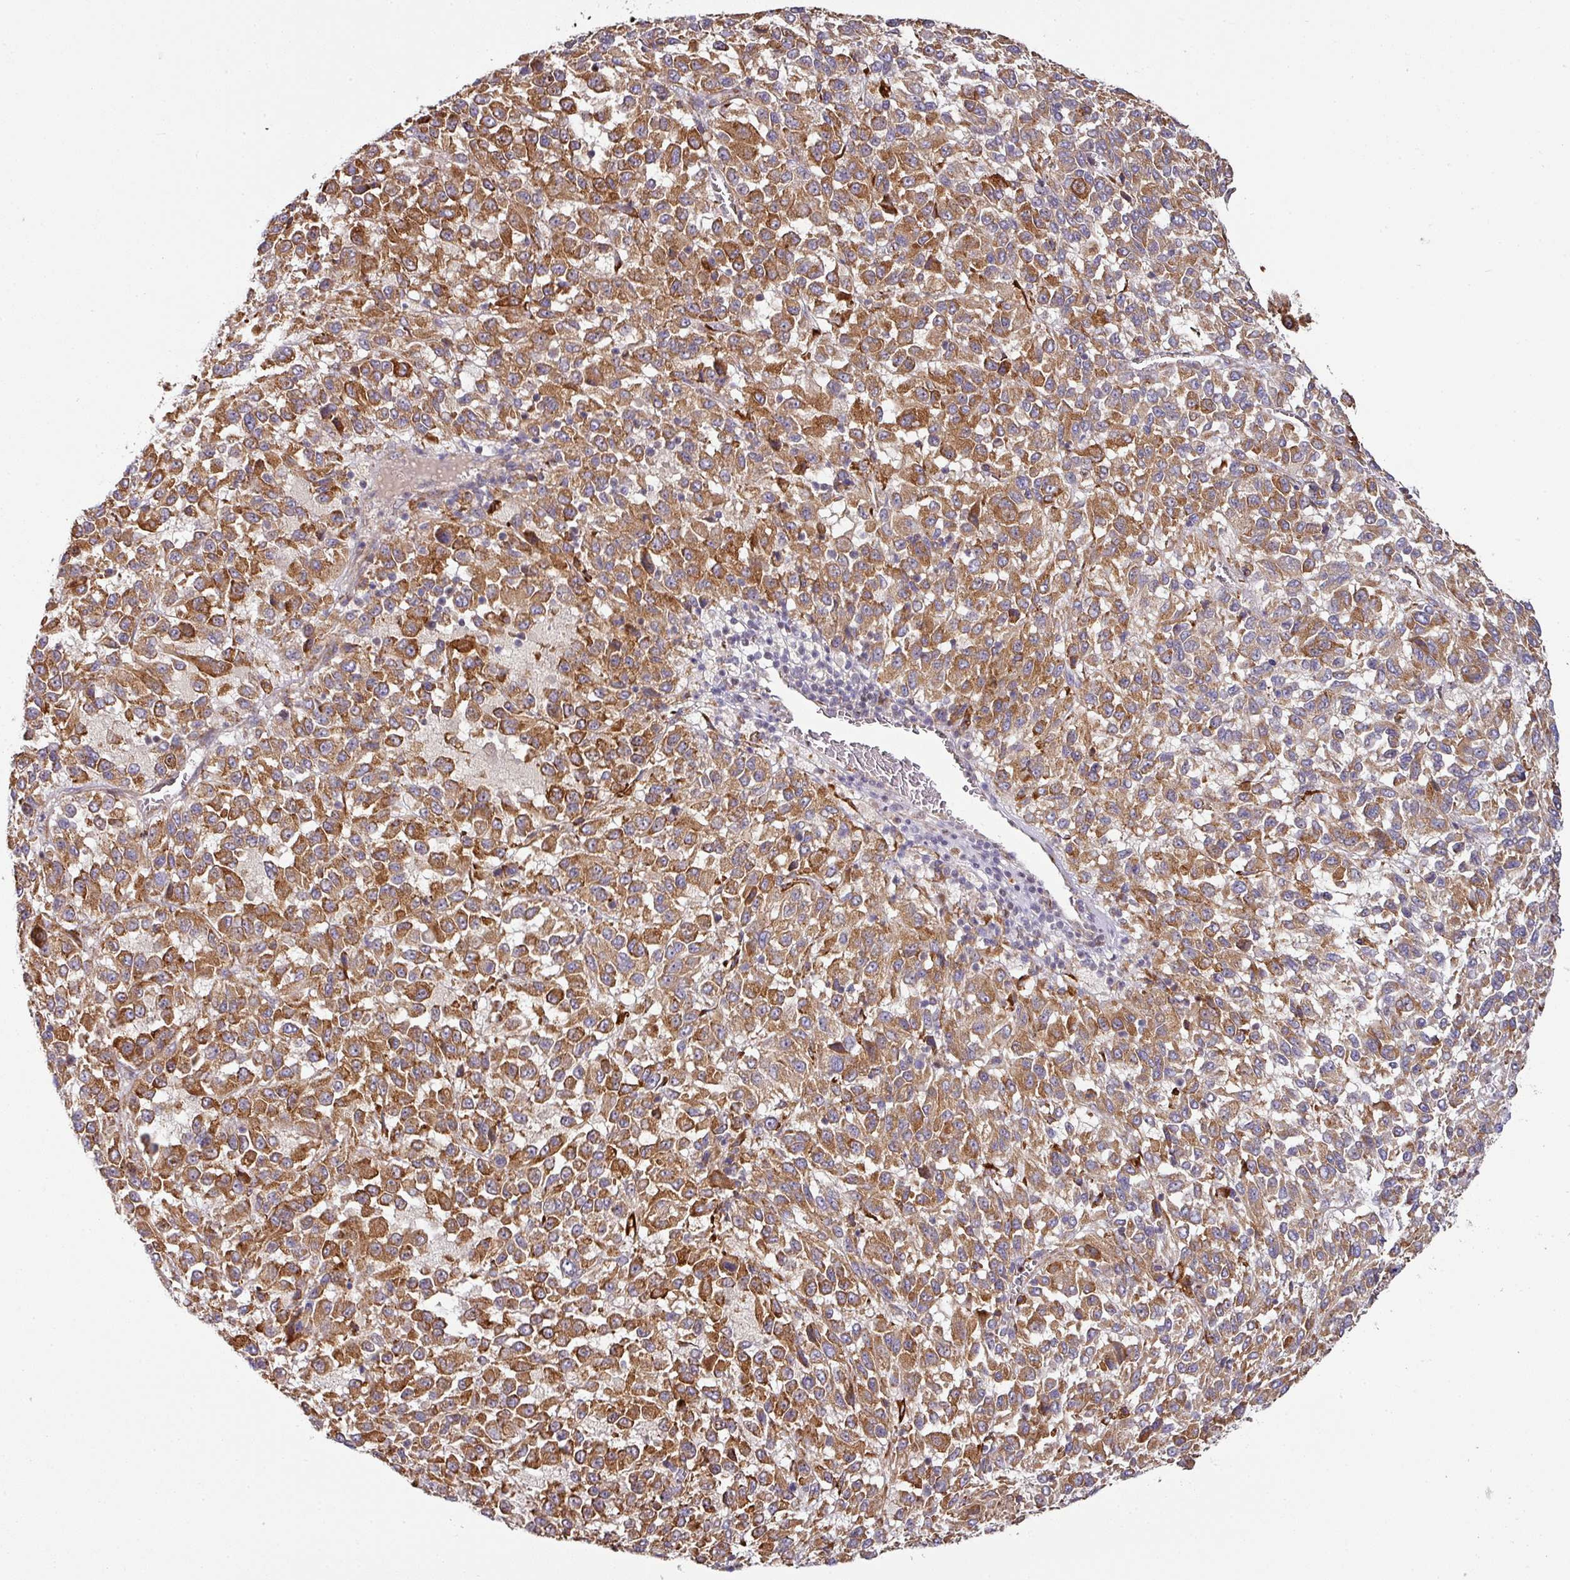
{"staining": {"intensity": "moderate", "quantity": ">75%", "location": "cytoplasmic/membranous"}, "tissue": "melanoma", "cell_type": "Tumor cells", "image_type": "cancer", "snomed": [{"axis": "morphology", "description": "Malignant melanoma, Metastatic site"}, {"axis": "topography", "description": "Lung"}], "caption": "Melanoma stained with a protein marker shows moderate staining in tumor cells.", "gene": "ZNF268", "patient": {"sex": "male", "age": 64}}